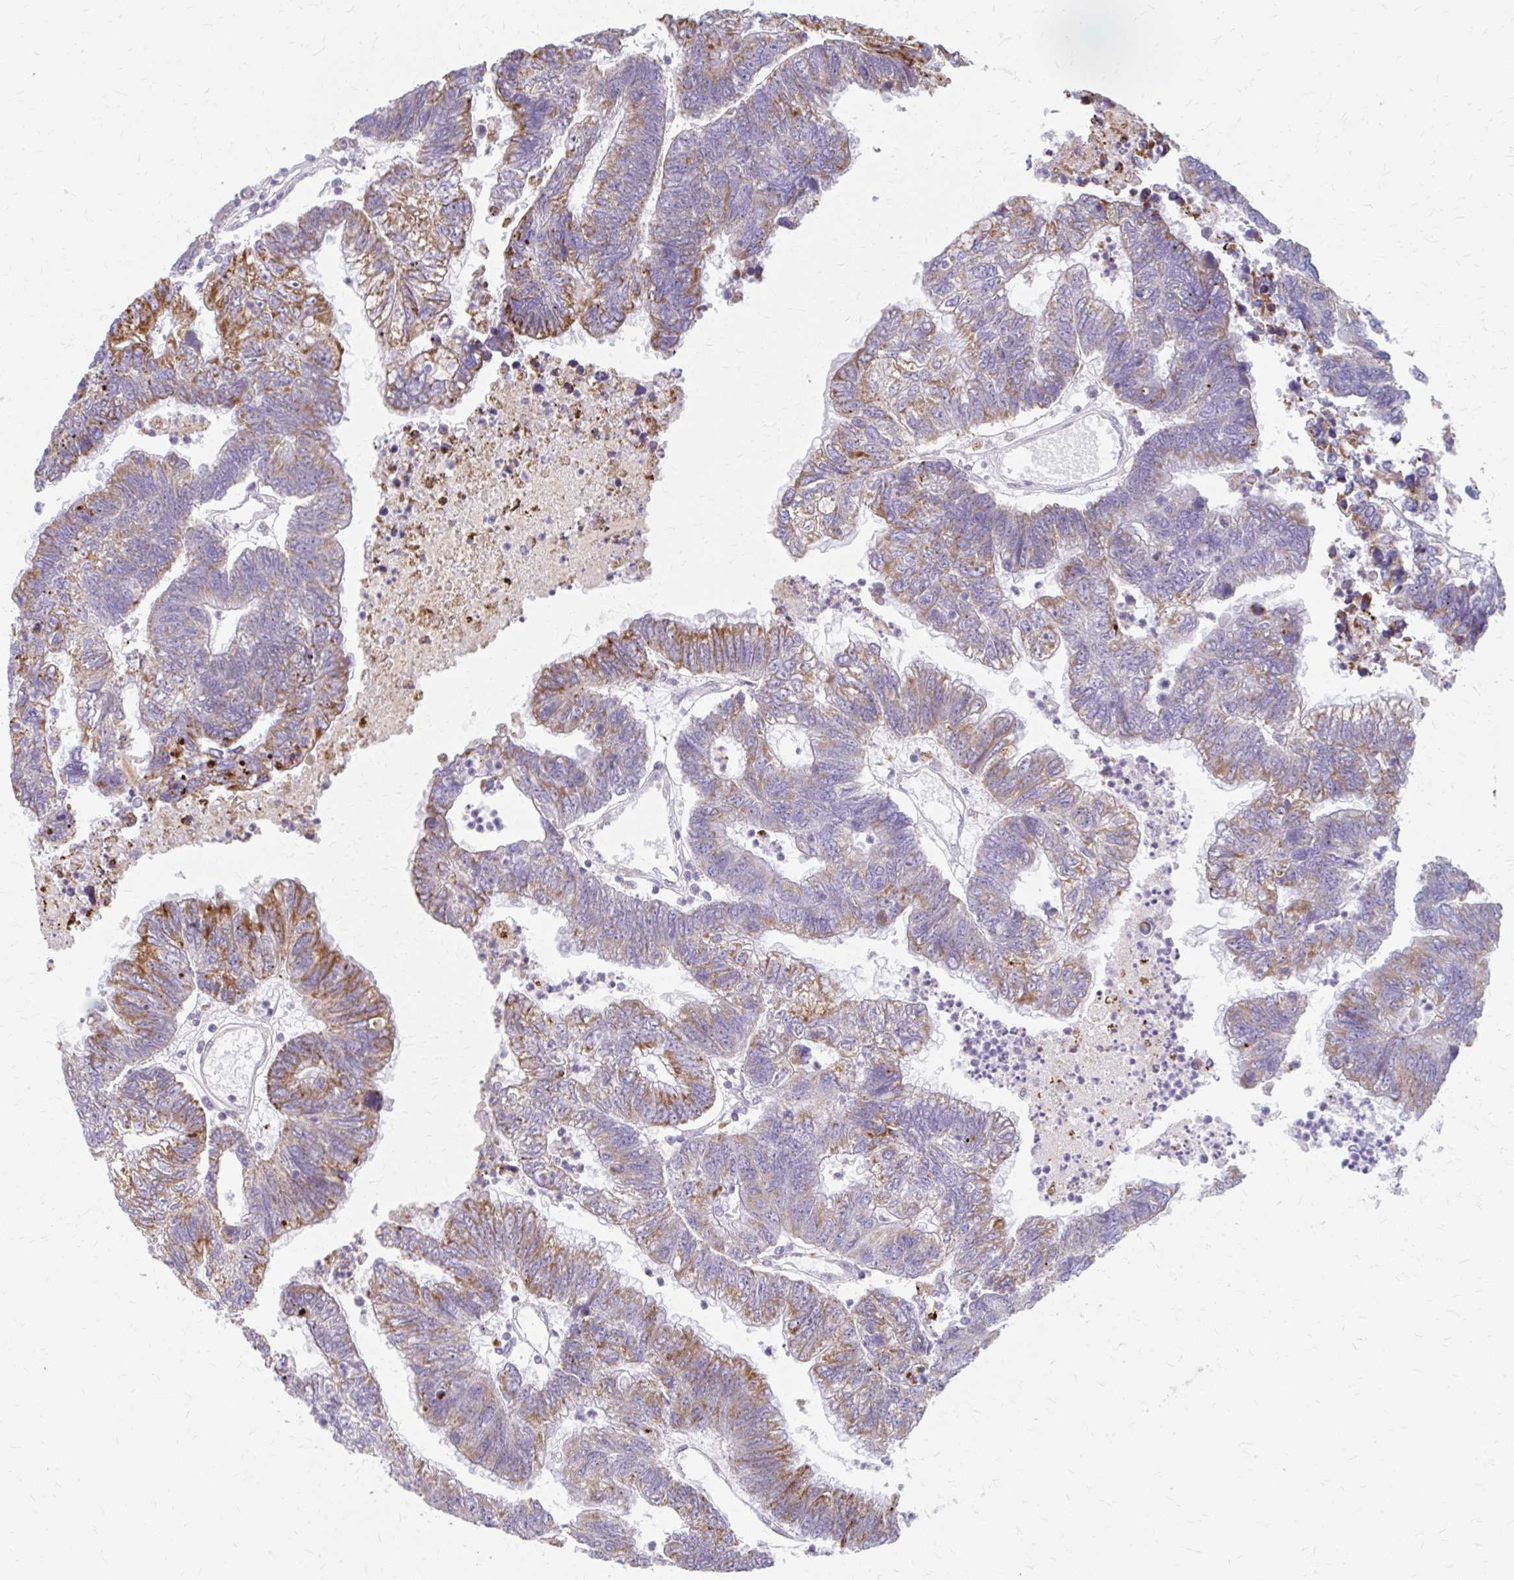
{"staining": {"intensity": "moderate", "quantity": ">75%", "location": "cytoplasmic/membranous"}, "tissue": "colorectal cancer", "cell_type": "Tumor cells", "image_type": "cancer", "snomed": [{"axis": "morphology", "description": "Adenocarcinoma, NOS"}, {"axis": "topography", "description": "Colon"}], "caption": "The image demonstrates a brown stain indicating the presence of a protein in the cytoplasmic/membranous of tumor cells in colorectal adenocarcinoma.", "gene": "BEAN1", "patient": {"sex": "female", "age": 48}}